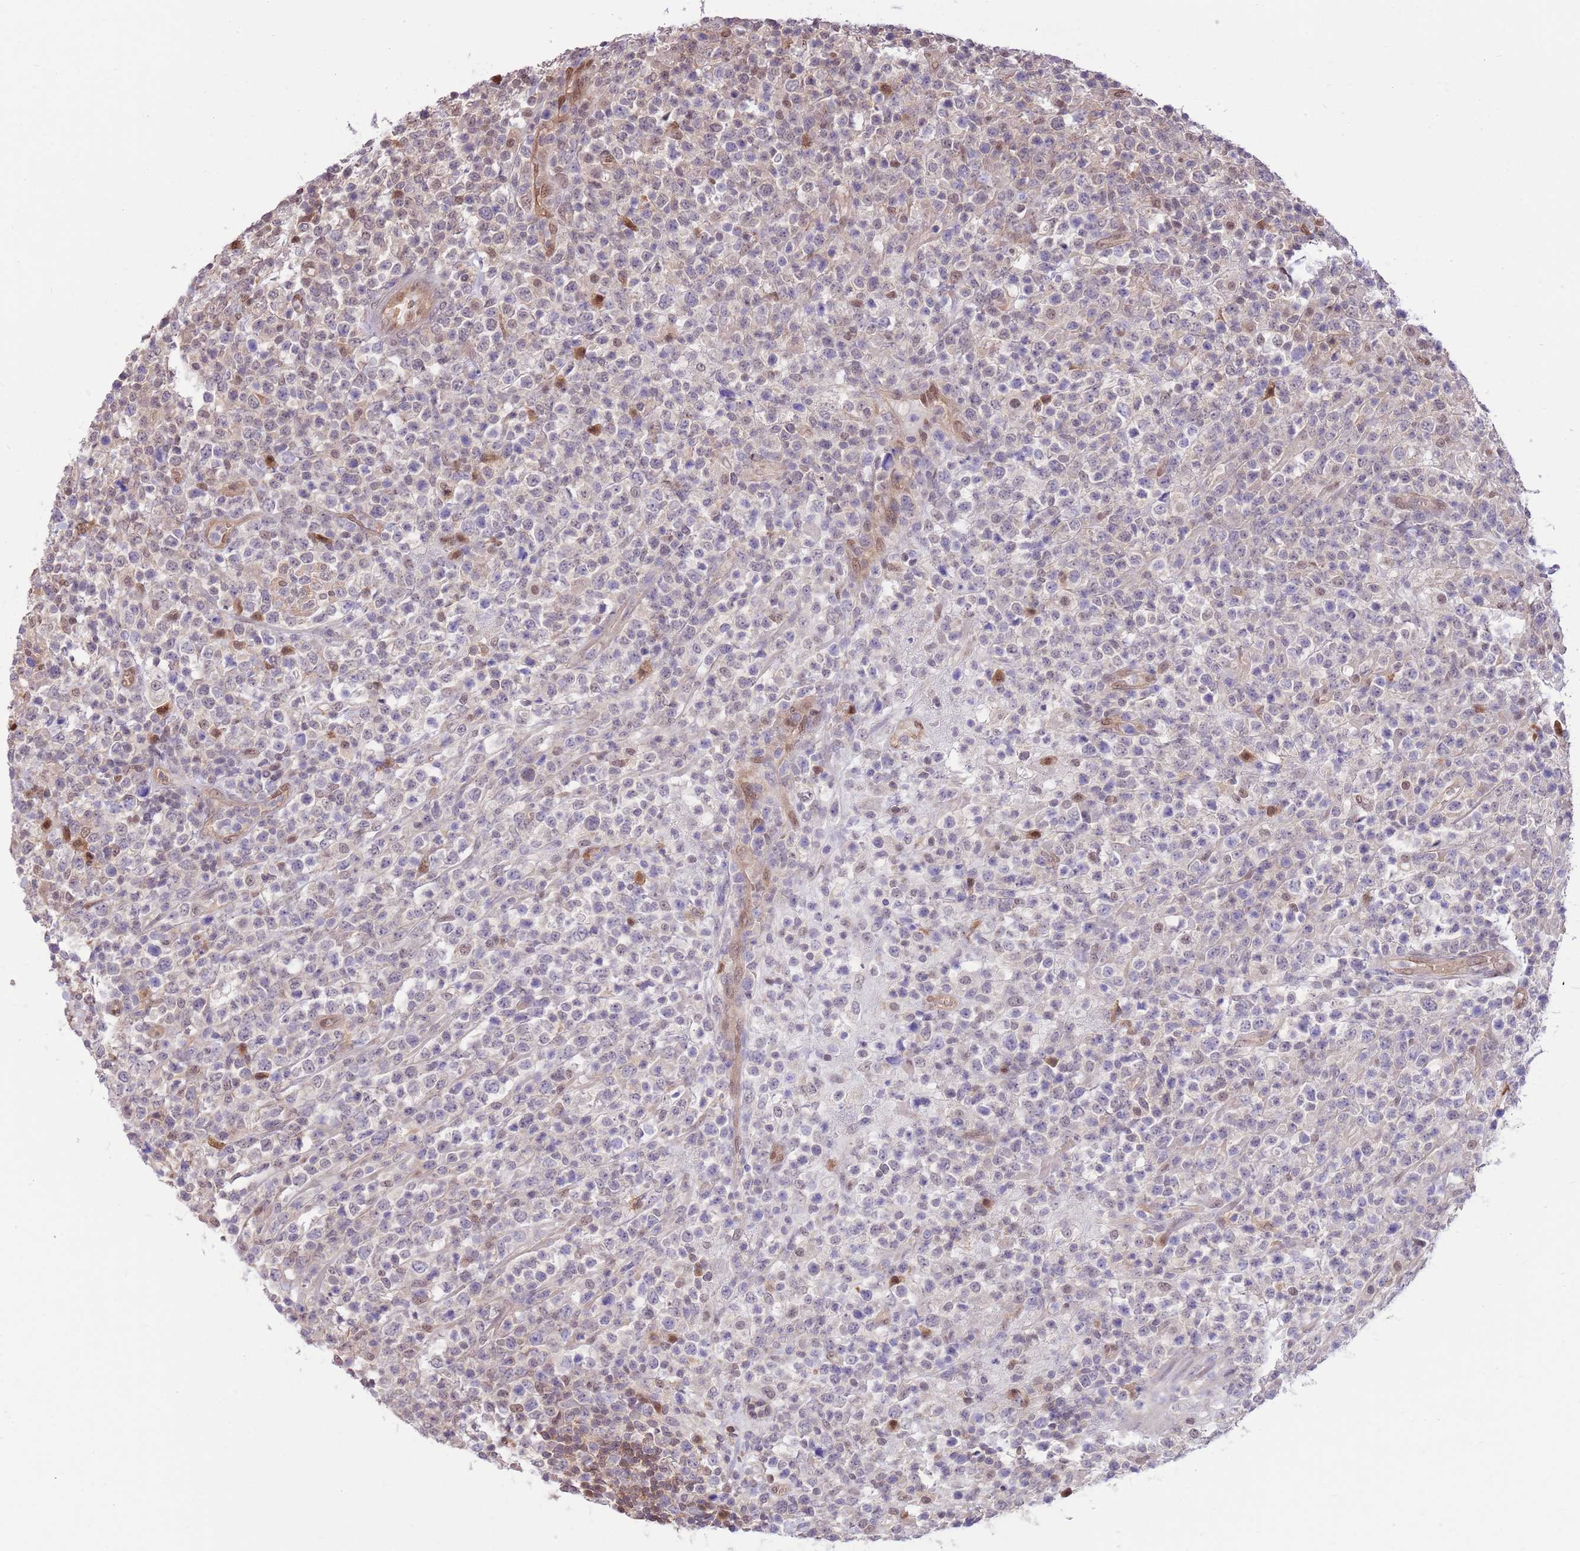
{"staining": {"intensity": "negative", "quantity": "none", "location": "none"}, "tissue": "lymphoma", "cell_type": "Tumor cells", "image_type": "cancer", "snomed": [{"axis": "morphology", "description": "Malignant lymphoma, non-Hodgkin's type, High grade"}, {"axis": "topography", "description": "Colon"}], "caption": "IHC image of neoplastic tissue: human high-grade malignant lymphoma, non-Hodgkin's type stained with DAB exhibits no significant protein expression in tumor cells.", "gene": "NSFL1C", "patient": {"sex": "female", "age": 53}}